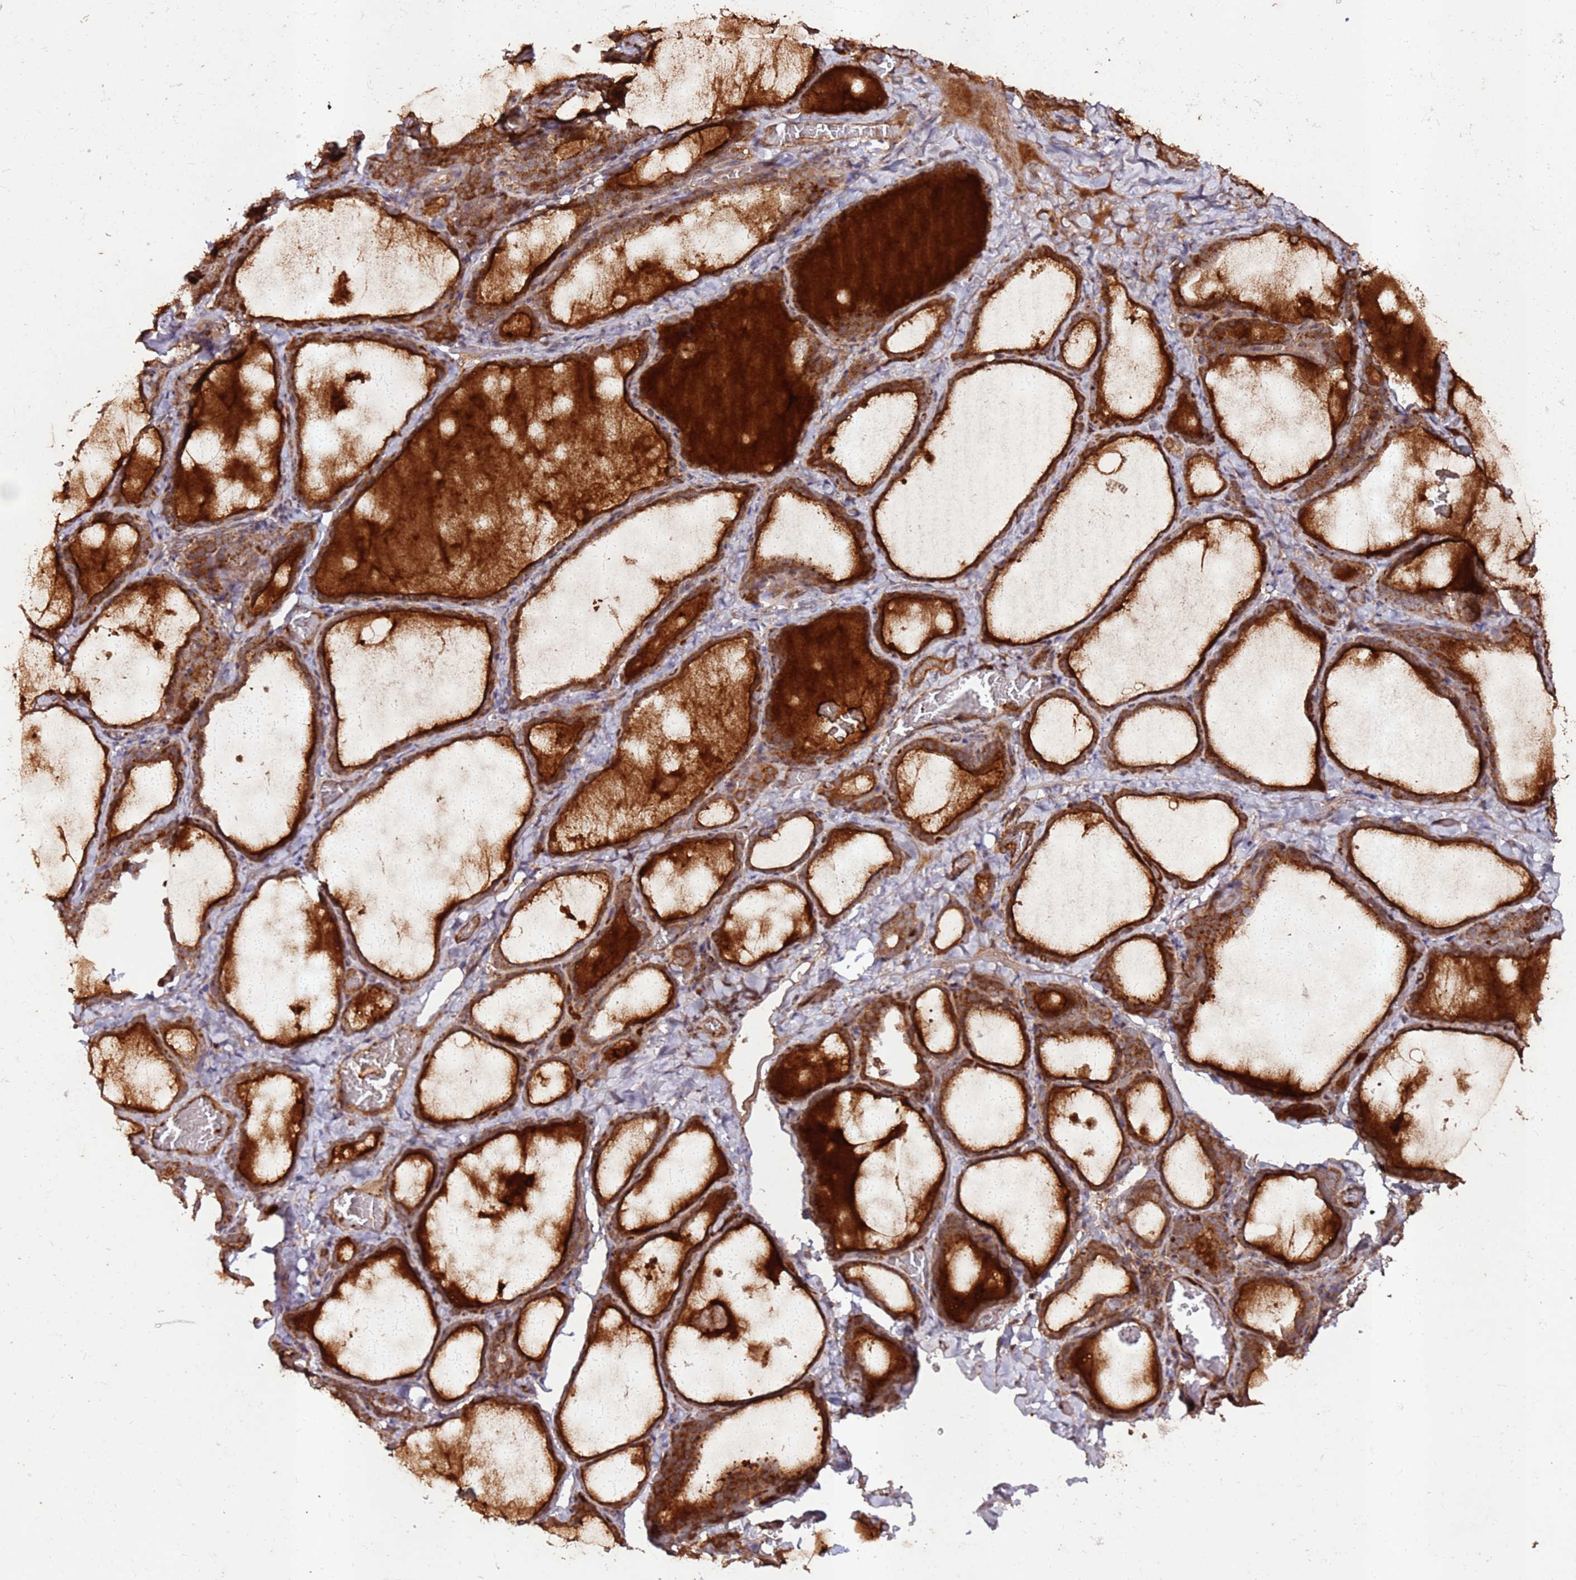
{"staining": {"intensity": "strong", "quantity": ">75%", "location": "cytoplasmic/membranous"}, "tissue": "thyroid gland", "cell_type": "Glandular cells", "image_type": "normal", "snomed": [{"axis": "morphology", "description": "Normal tissue, NOS"}, {"axis": "topography", "description": "Thyroid gland"}], "caption": "The image displays a brown stain indicating the presence of a protein in the cytoplasmic/membranous of glandular cells in thyroid gland. The protein is shown in brown color, while the nuclei are stained blue.", "gene": "FAM186A", "patient": {"sex": "female", "age": 39}}